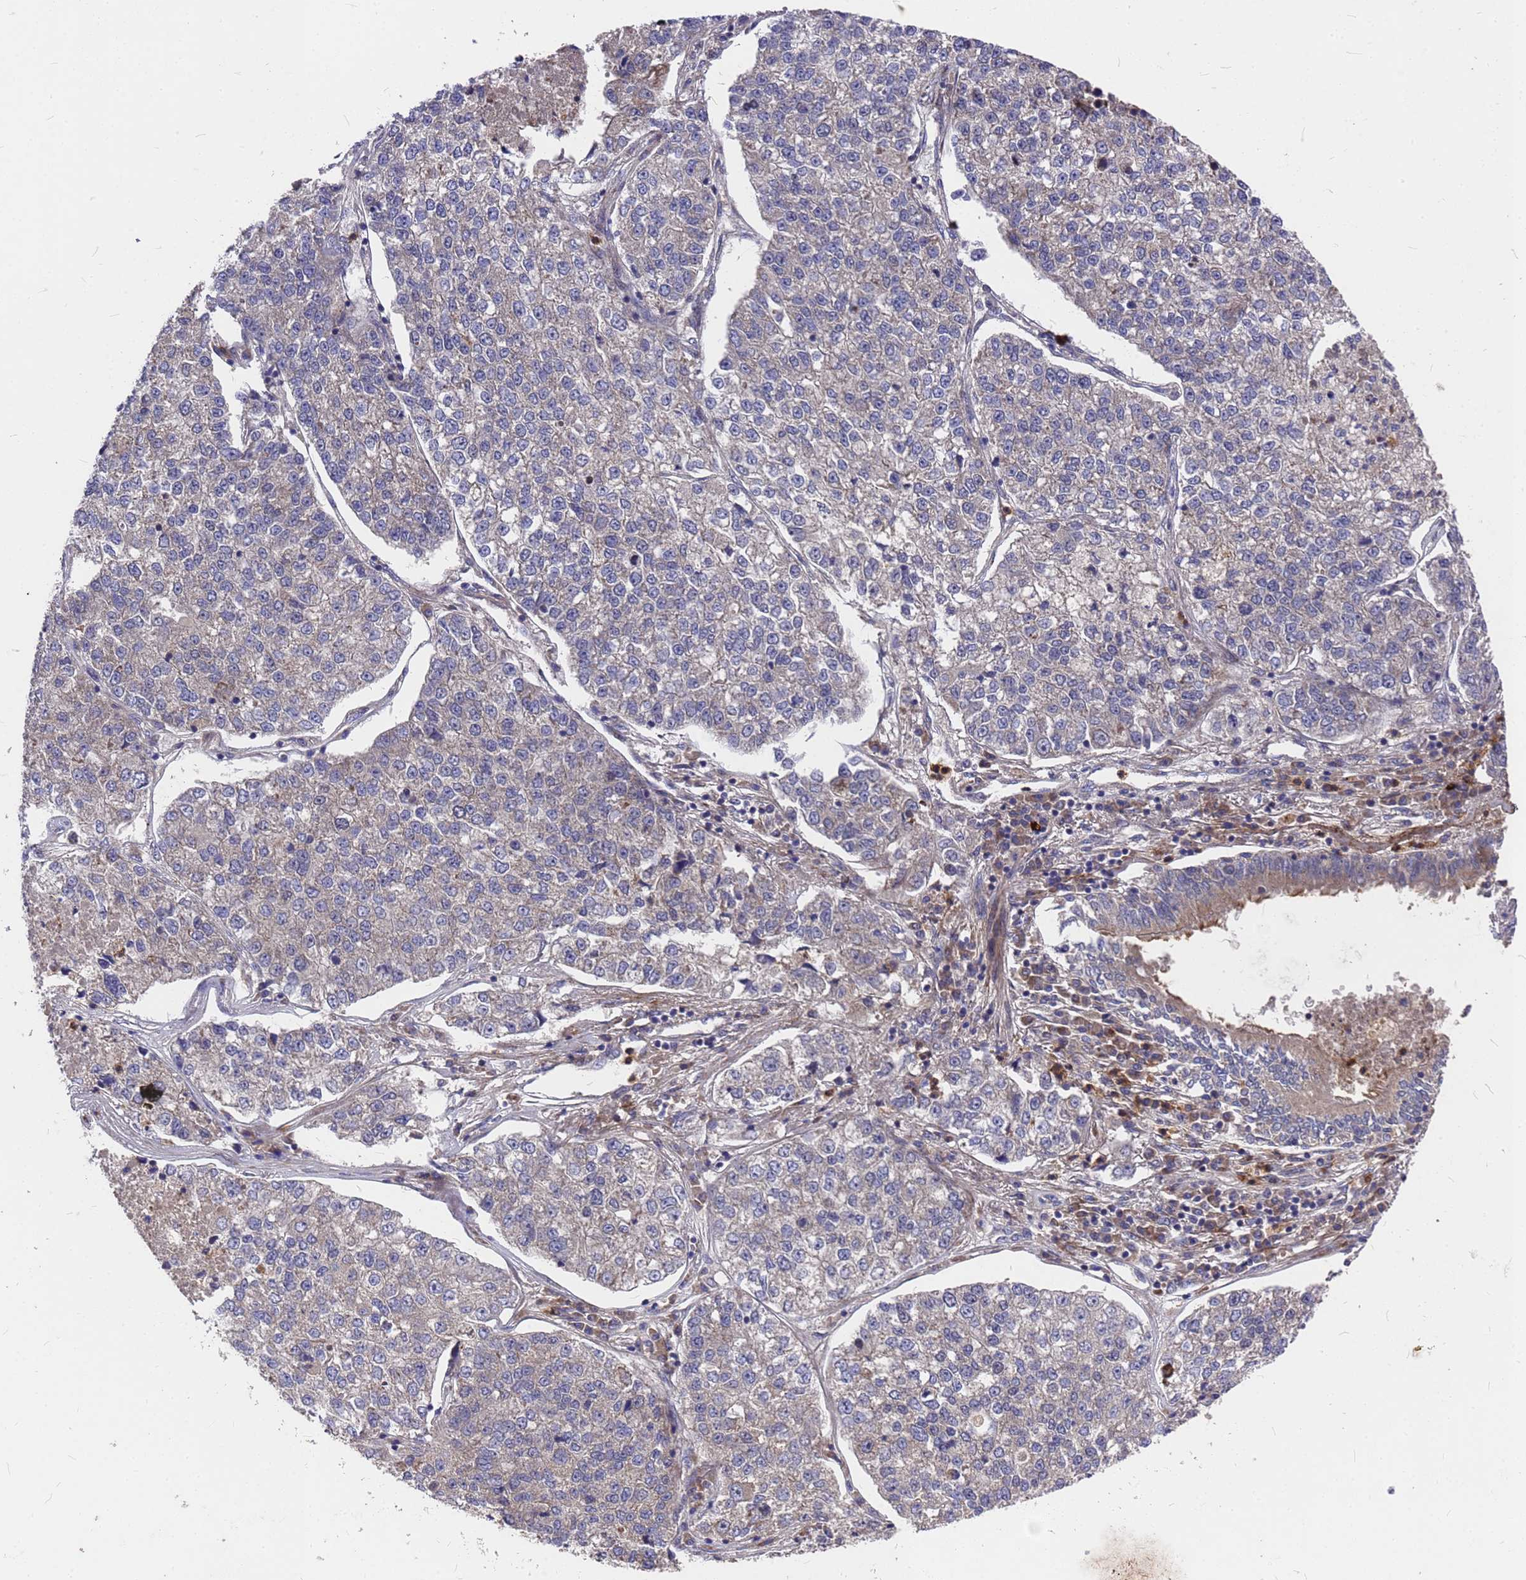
{"staining": {"intensity": "negative", "quantity": "none", "location": "none"}, "tissue": "lung cancer", "cell_type": "Tumor cells", "image_type": "cancer", "snomed": [{"axis": "morphology", "description": "Adenocarcinoma, NOS"}, {"axis": "topography", "description": "Lung"}], "caption": "Immunohistochemistry (IHC) photomicrograph of neoplastic tissue: human lung cancer (adenocarcinoma) stained with DAB (3,3'-diaminobenzidine) demonstrates no significant protein staining in tumor cells.", "gene": "ZNF717", "patient": {"sex": "male", "age": 49}}